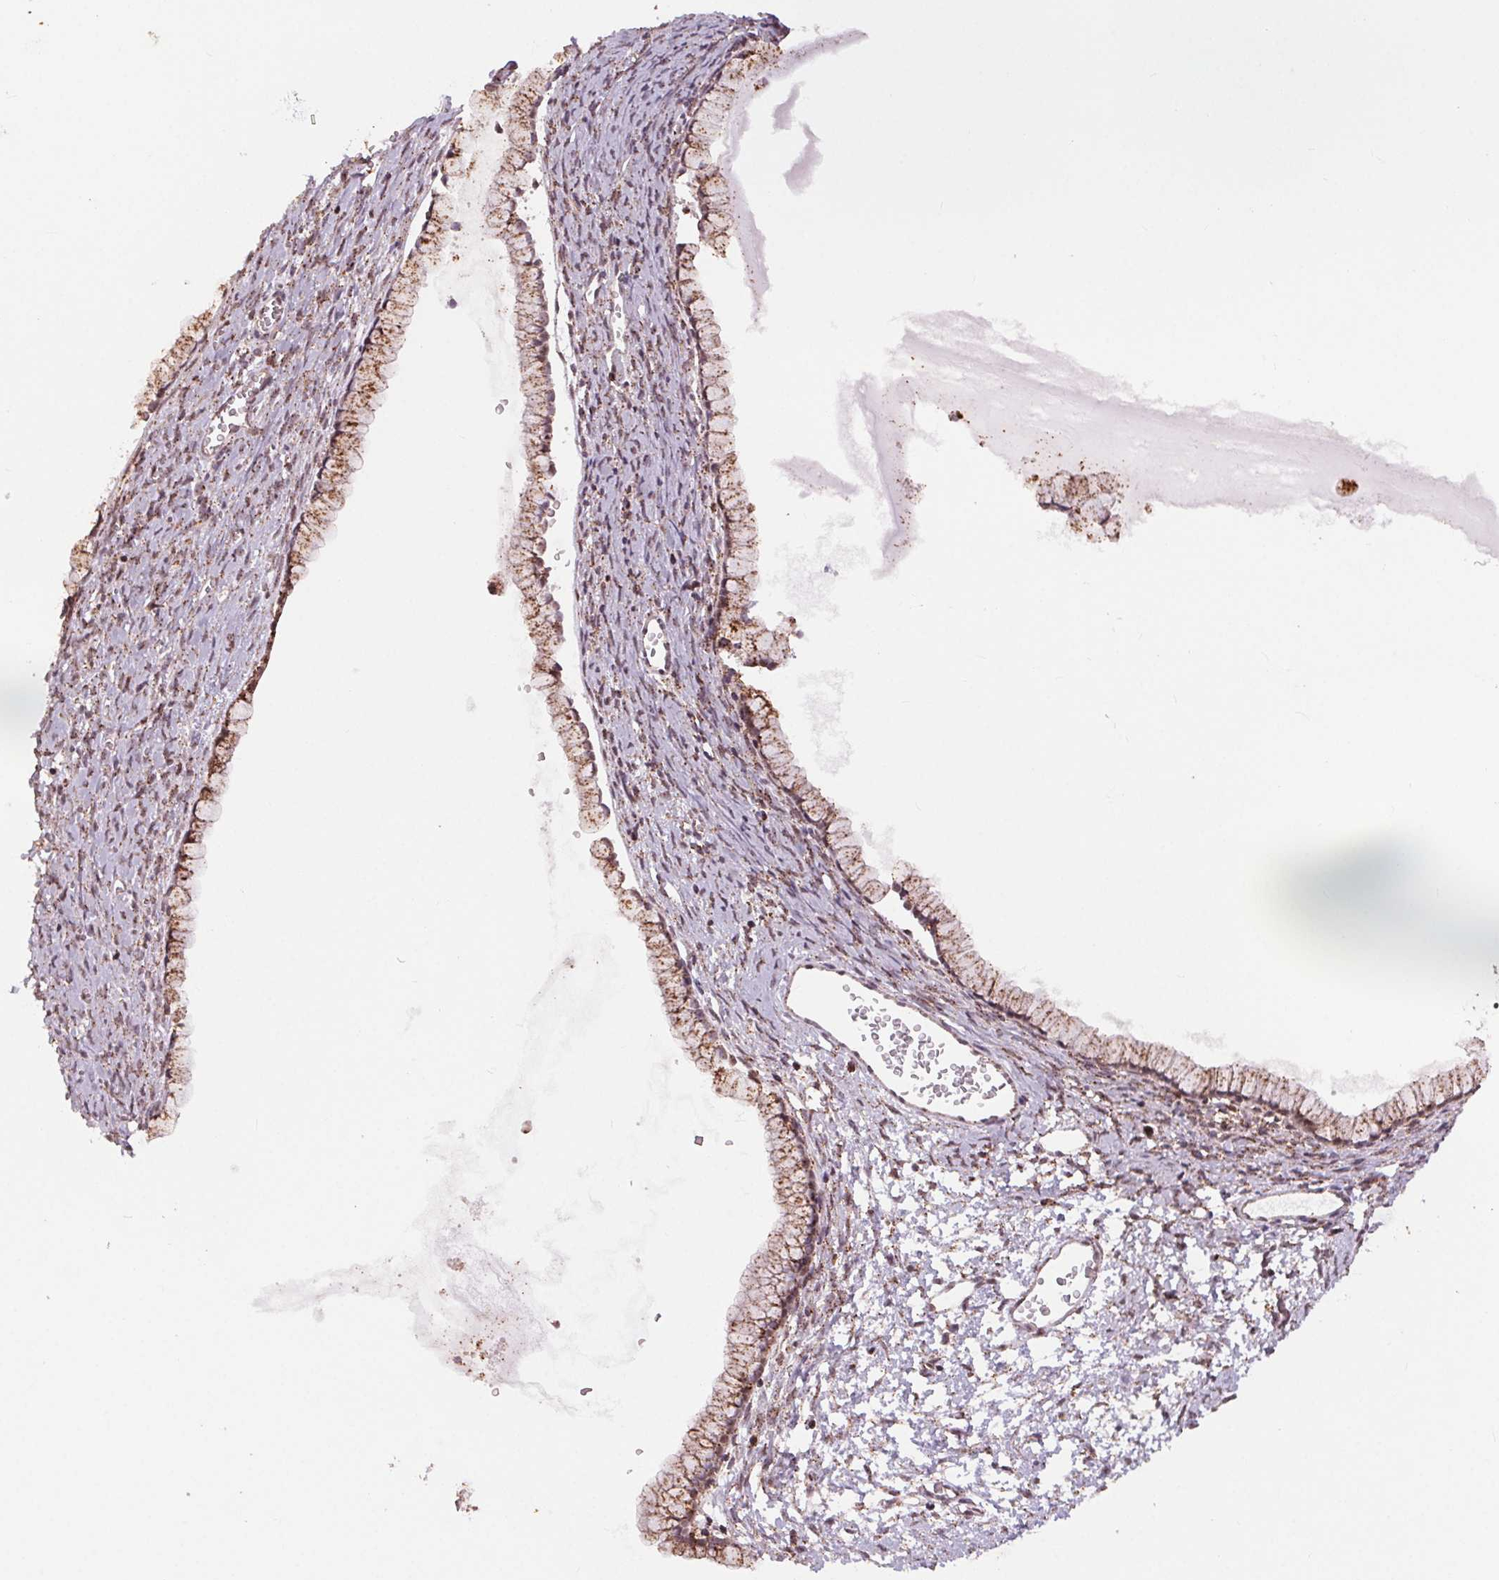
{"staining": {"intensity": "moderate", "quantity": ">75%", "location": "cytoplasmic/membranous"}, "tissue": "ovarian cancer", "cell_type": "Tumor cells", "image_type": "cancer", "snomed": [{"axis": "morphology", "description": "Cystadenocarcinoma, mucinous, NOS"}, {"axis": "topography", "description": "Ovary"}], "caption": "High-power microscopy captured an immunohistochemistry (IHC) histopathology image of mucinous cystadenocarcinoma (ovarian), revealing moderate cytoplasmic/membranous expression in approximately >75% of tumor cells. Using DAB (3,3'-diaminobenzidine) (brown) and hematoxylin (blue) stains, captured at high magnification using brightfield microscopy.", "gene": "CHMP4B", "patient": {"sex": "female", "age": 41}}